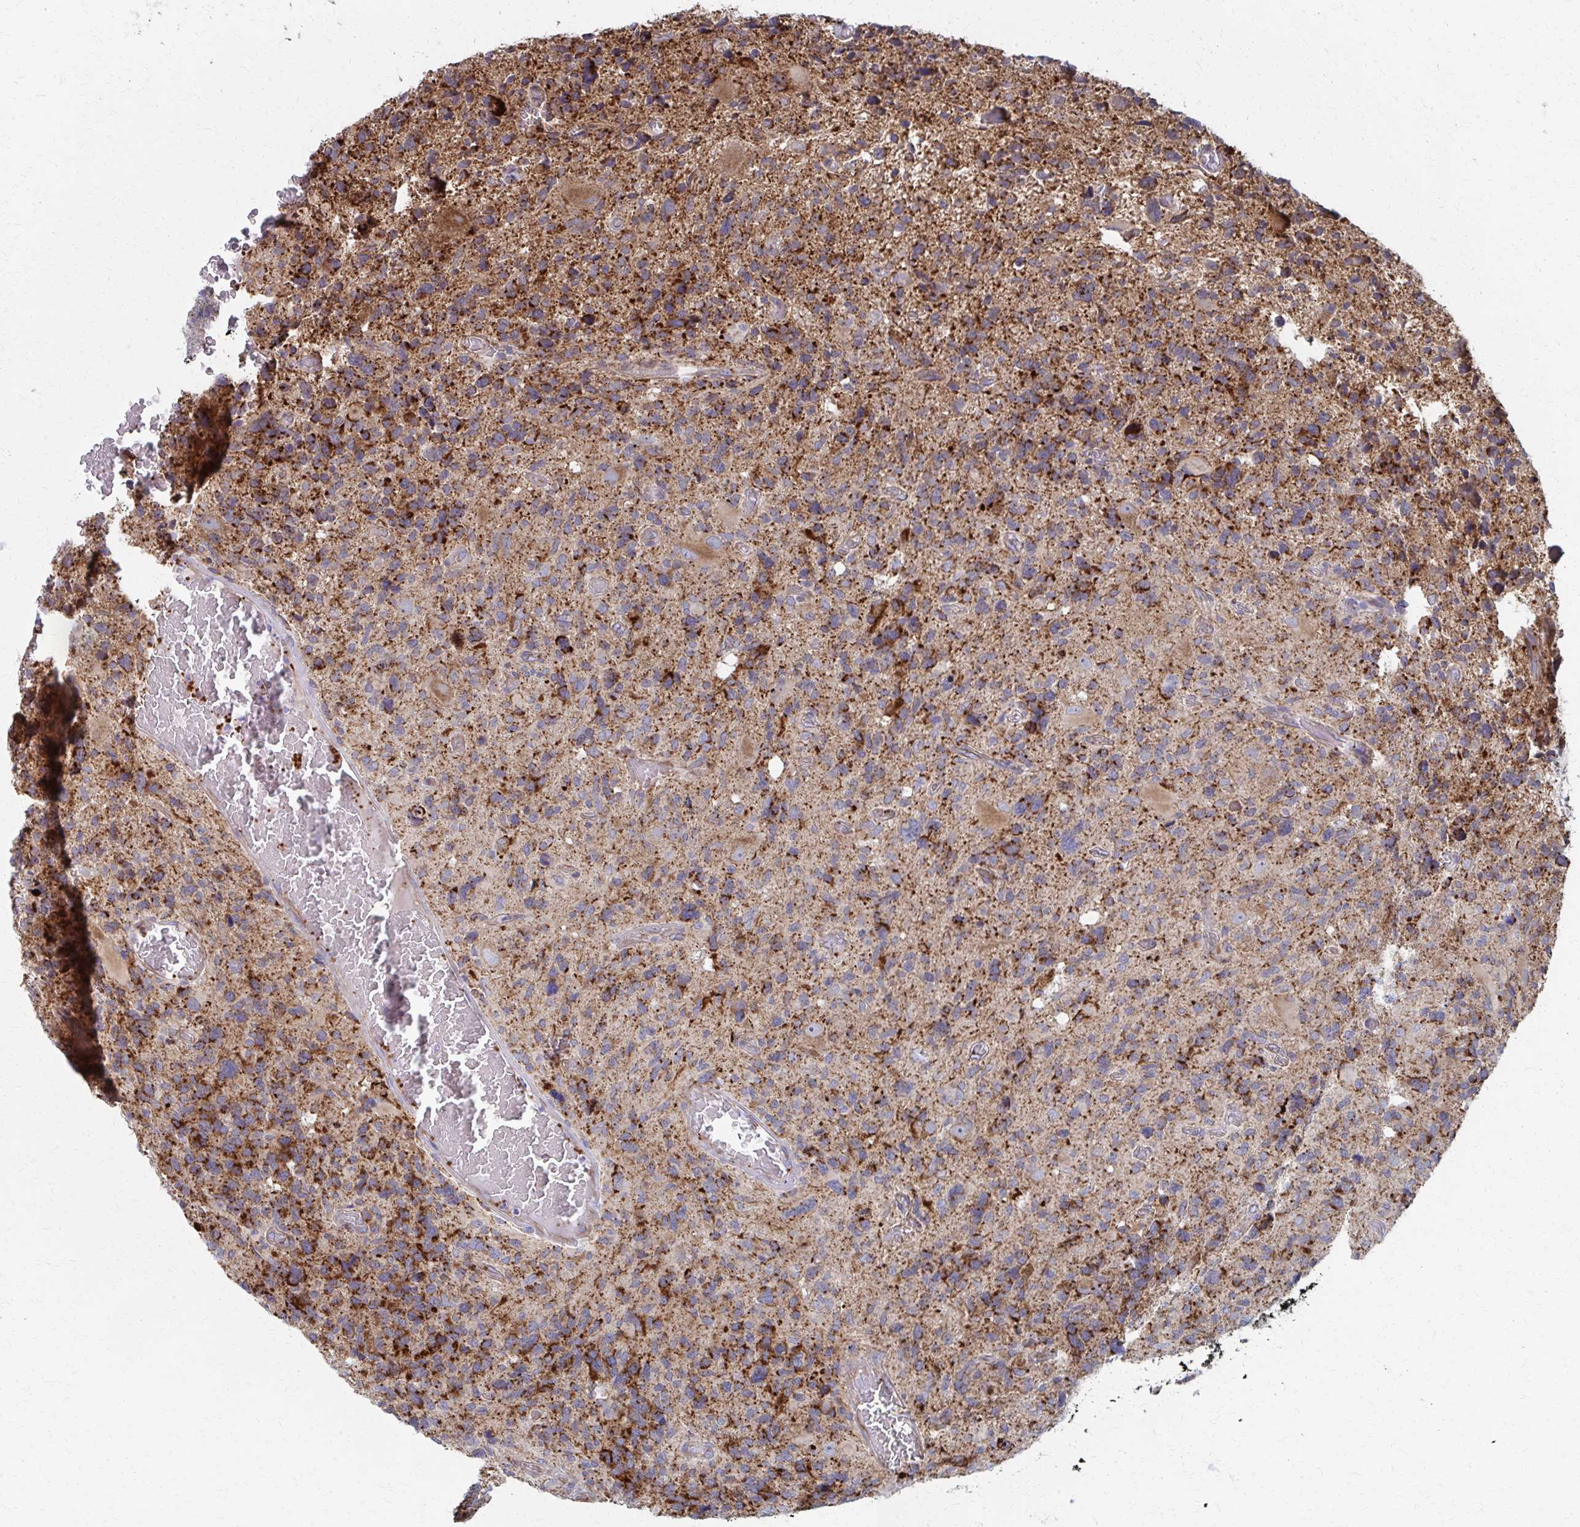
{"staining": {"intensity": "moderate", "quantity": "25%-75%", "location": "cytoplasmic/membranous"}, "tissue": "glioma", "cell_type": "Tumor cells", "image_type": "cancer", "snomed": [{"axis": "morphology", "description": "Glioma, malignant, High grade"}, {"axis": "topography", "description": "Brain"}], "caption": "The histopathology image reveals a brown stain indicating the presence of a protein in the cytoplasmic/membranous of tumor cells in malignant glioma (high-grade). The staining is performed using DAB (3,3'-diaminobenzidine) brown chromogen to label protein expression. The nuclei are counter-stained blue using hematoxylin.", "gene": "FAHD1", "patient": {"sex": "male", "age": 49}}